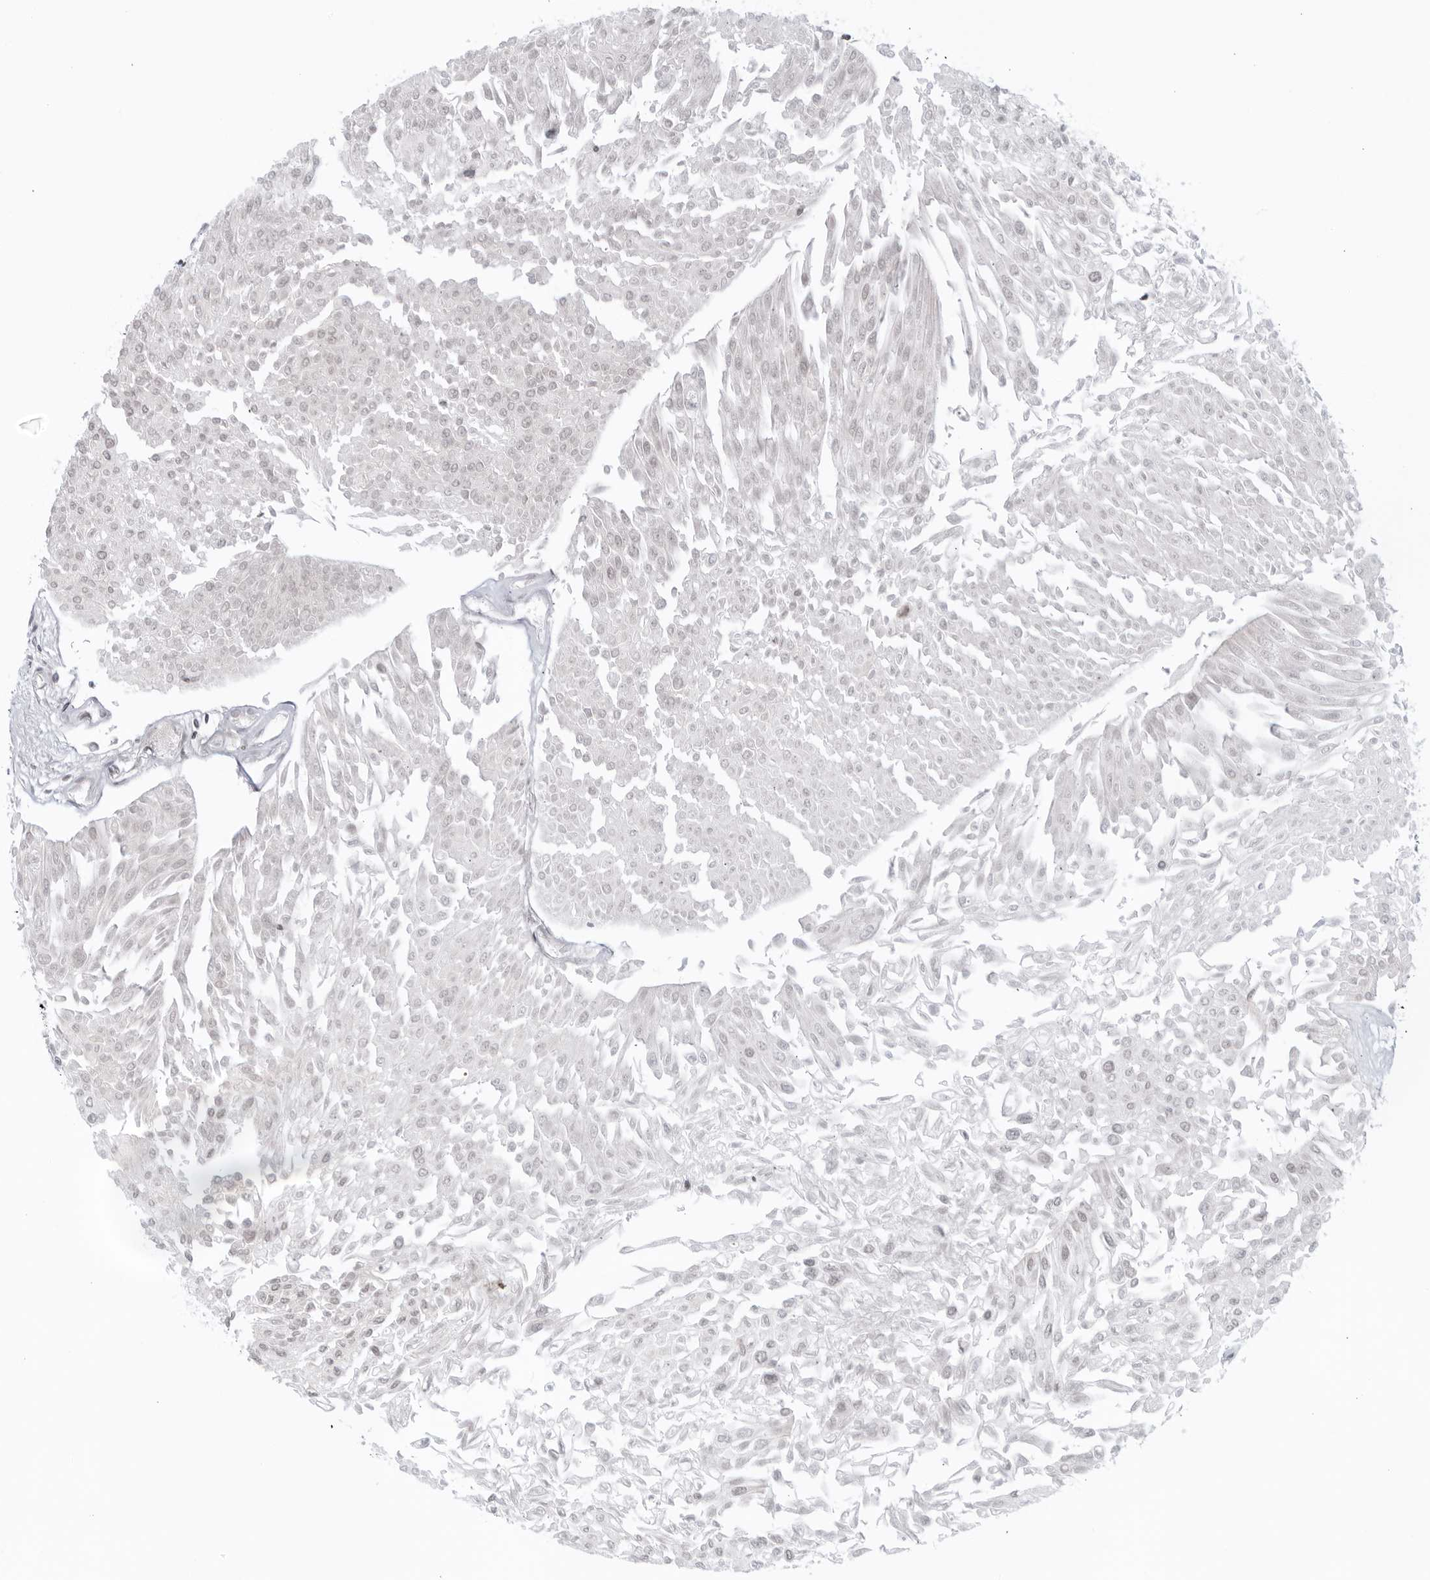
{"staining": {"intensity": "negative", "quantity": "none", "location": "none"}, "tissue": "urothelial cancer", "cell_type": "Tumor cells", "image_type": "cancer", "snomed": [{"axis": "morphology", "description": "Urothelial carcinoma, Low grade"}, {"axis": "topography", "description": "Urinary bladder"}], "caption": "This is an immunohistochemistry micrograph of urothelial cancer. There is no positivity in tumor cells.", "gene": "RAB11FIP3", "patient": {"sex": "male", "age": 67}}